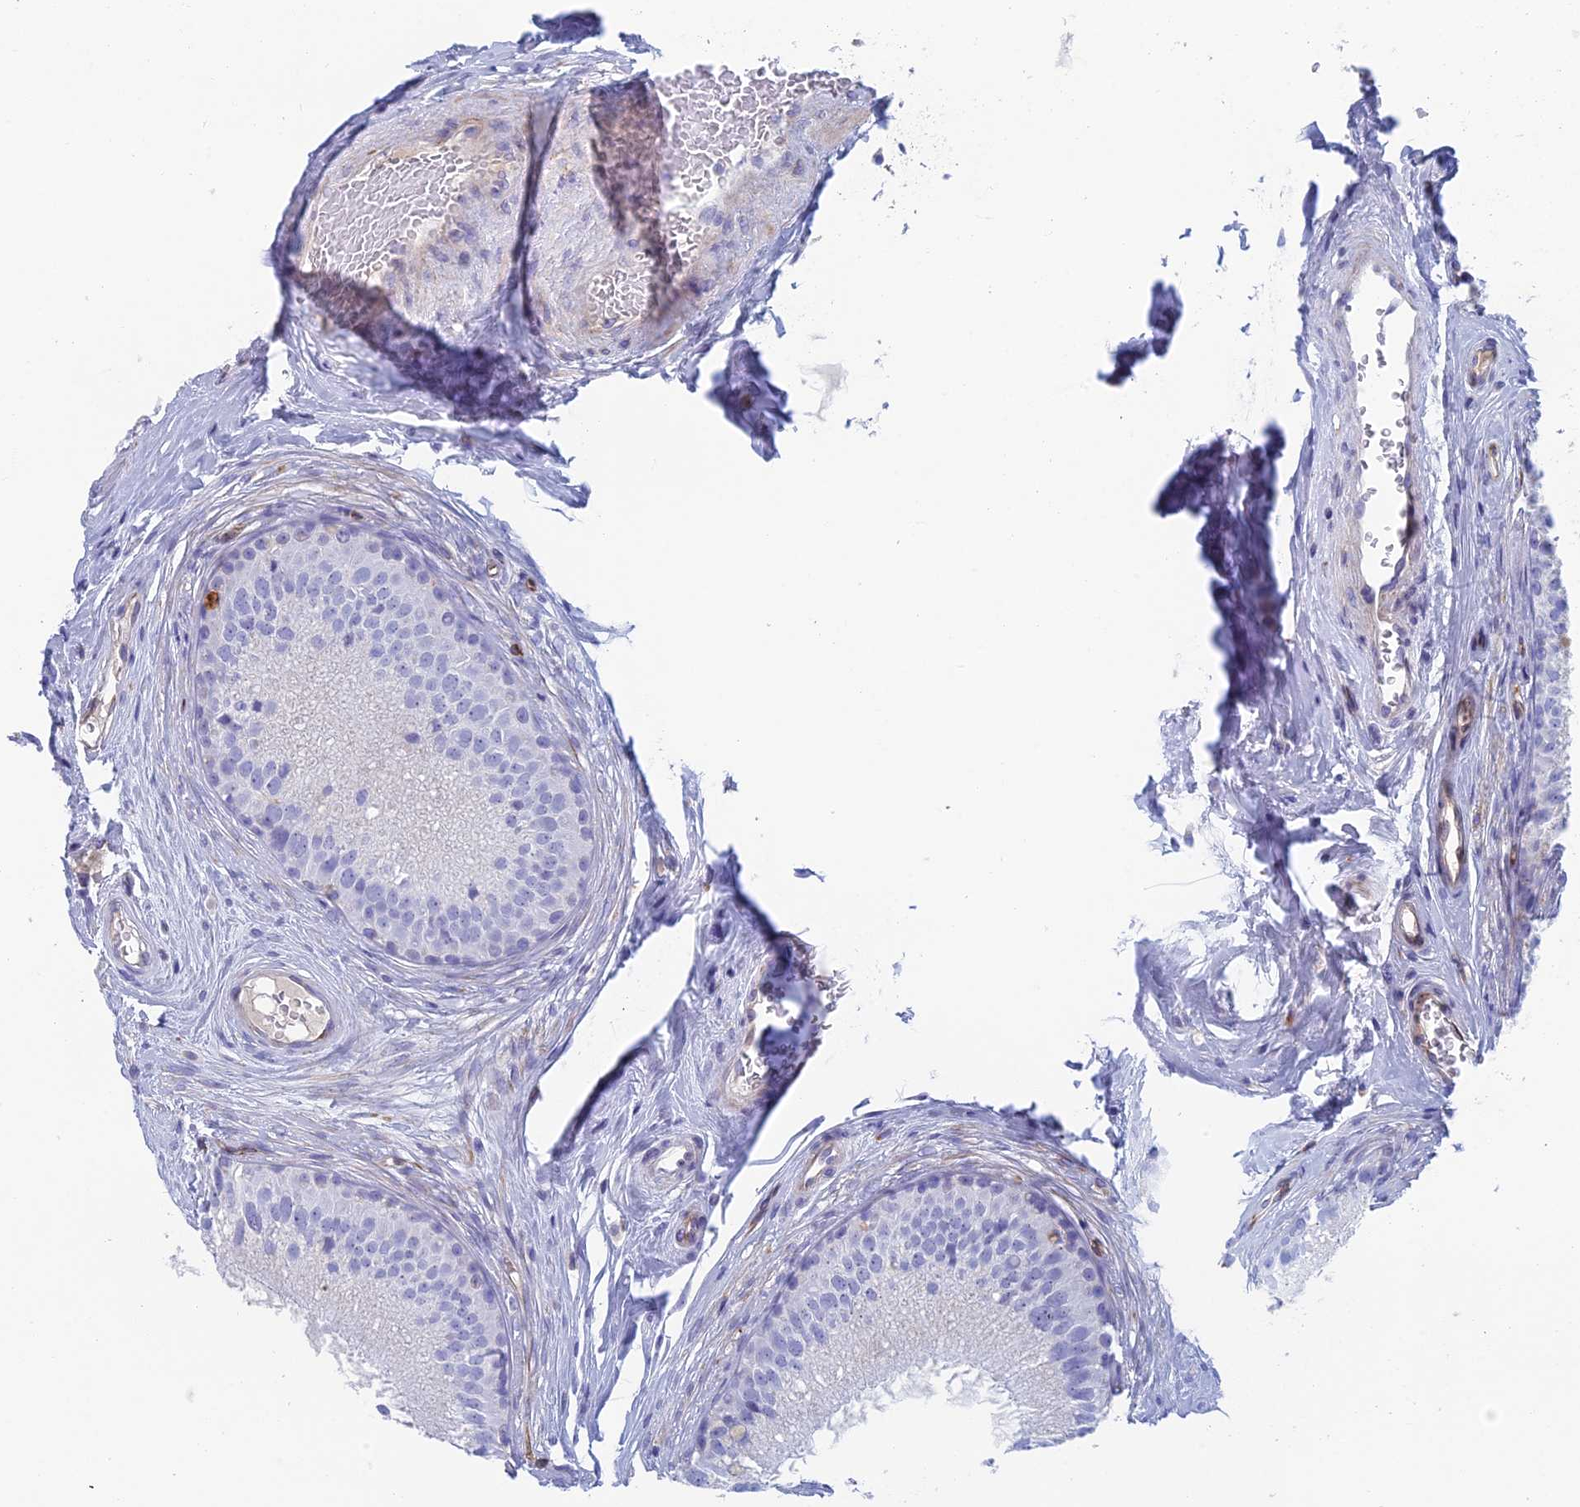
{"staining": {"intensity": "negative", "quantity": "none", "location": "none"}, "tissue": "epididymis", "cell_type": "Glandular cells", "image_type": "normal", "snomed": [{"axis": "morphology", "description": "Normal tissue, NOS"}, {"axis": "topography", "description": "Epididymis"}], "caption": "This image is of normal epididymis stained with immunohistochemistry (IHC) to label a protein in brown with the nuclei are counter-stained blue. There is no positivity in glandular cells.", "gene": "FERD3L", "patient": {"sex": "male", "age": 33}}